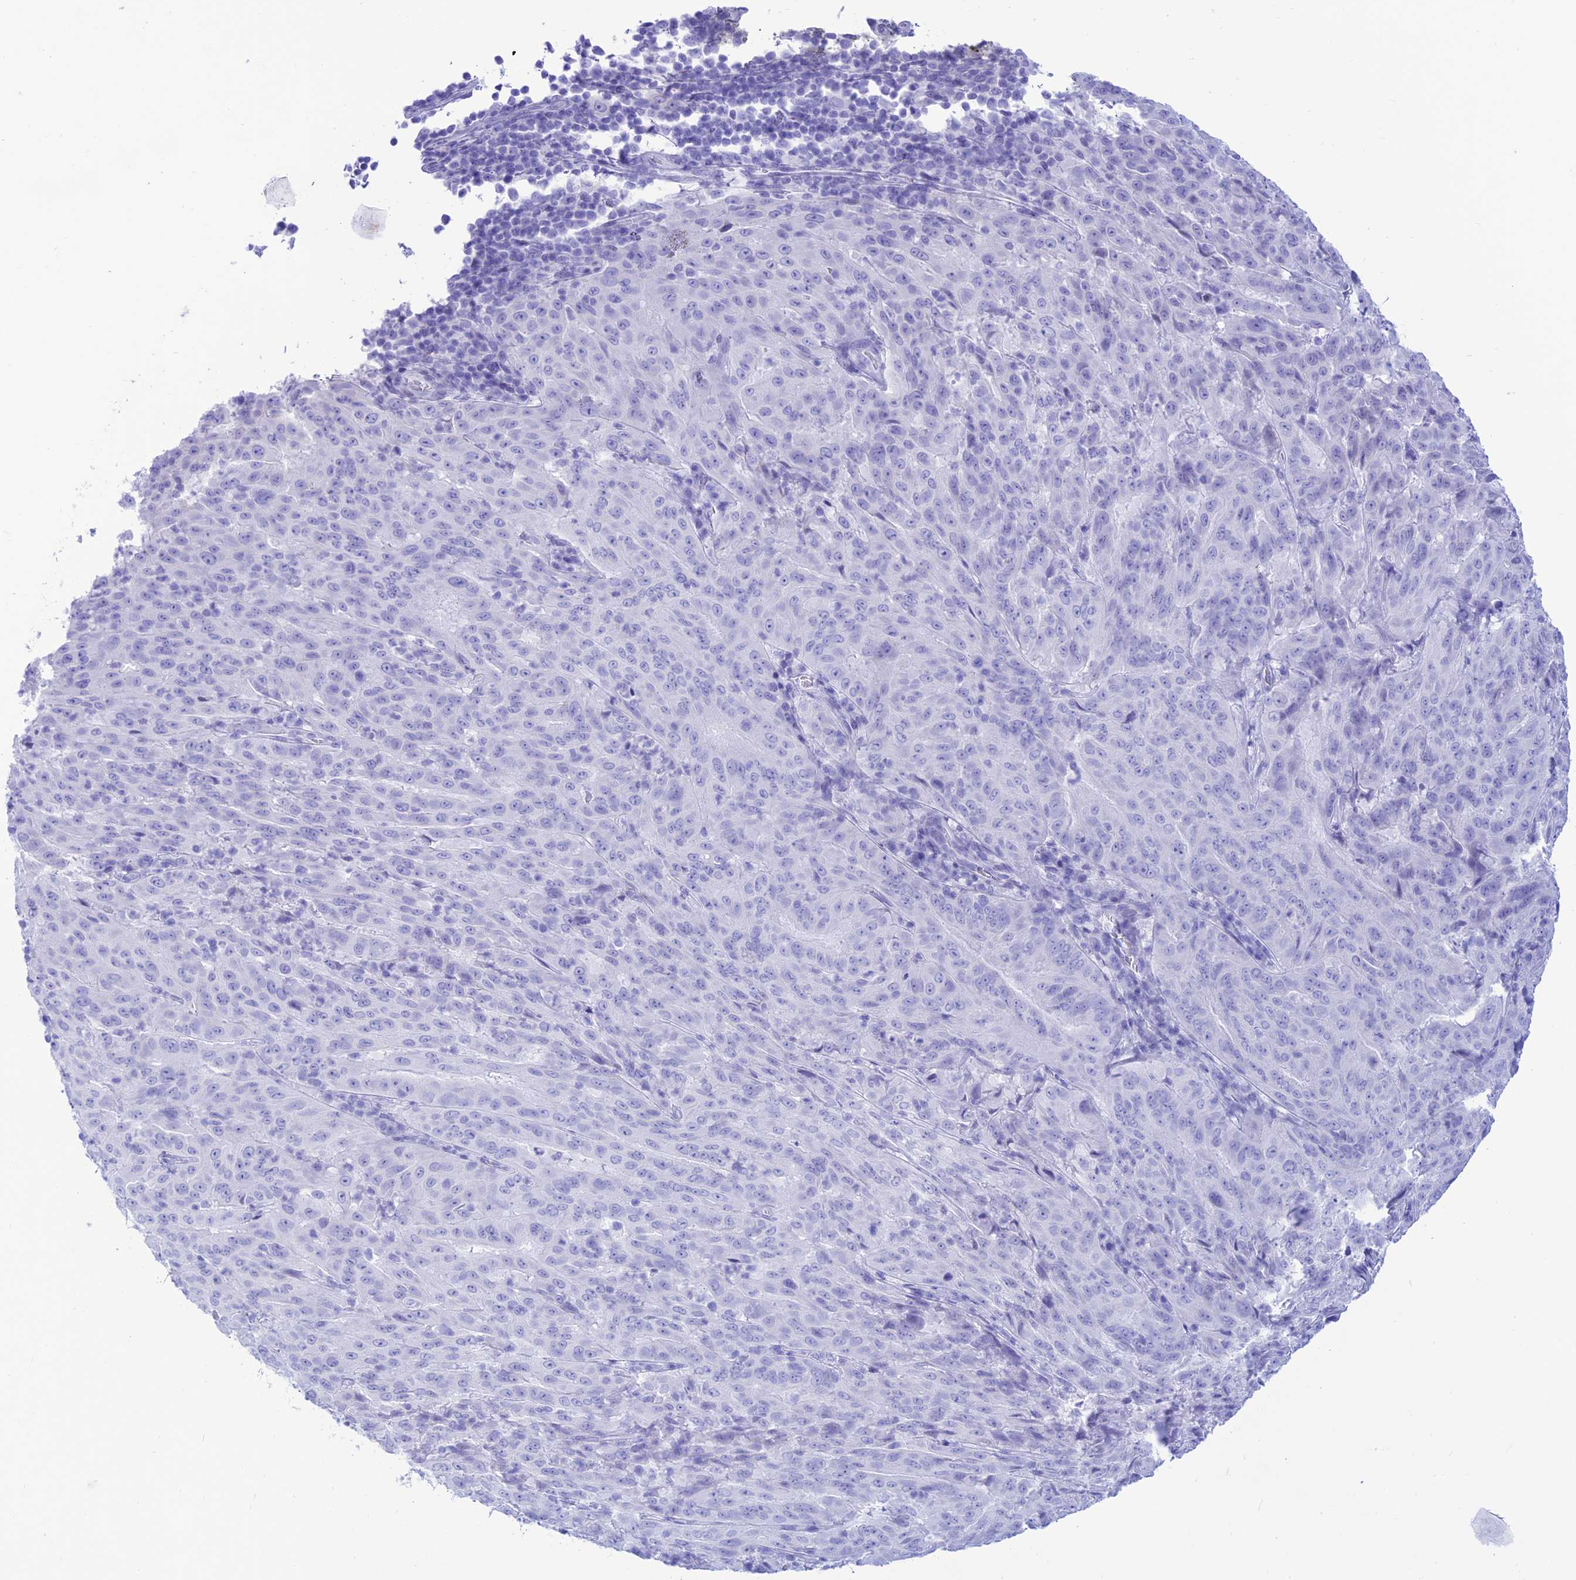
{"staining": {"intensity": "negative", "quantity": "none", "location": "none"}, "tissue": "pancreatic cancer", "cell_type": "Tumor cells", "image_type": "cancer", "snomed": [{"axis": "morphology", "description": "Adenocarcinoma, NOS"}, {"axis": "topography", "description": "Pancreas"}], "caption": "Protein analysis of pancreatic cancer (adenocarcinoma) reveals no significant expression in tumor cells.", "gene": "PRNP", "patient": {"sex": "male", "age": 63}}